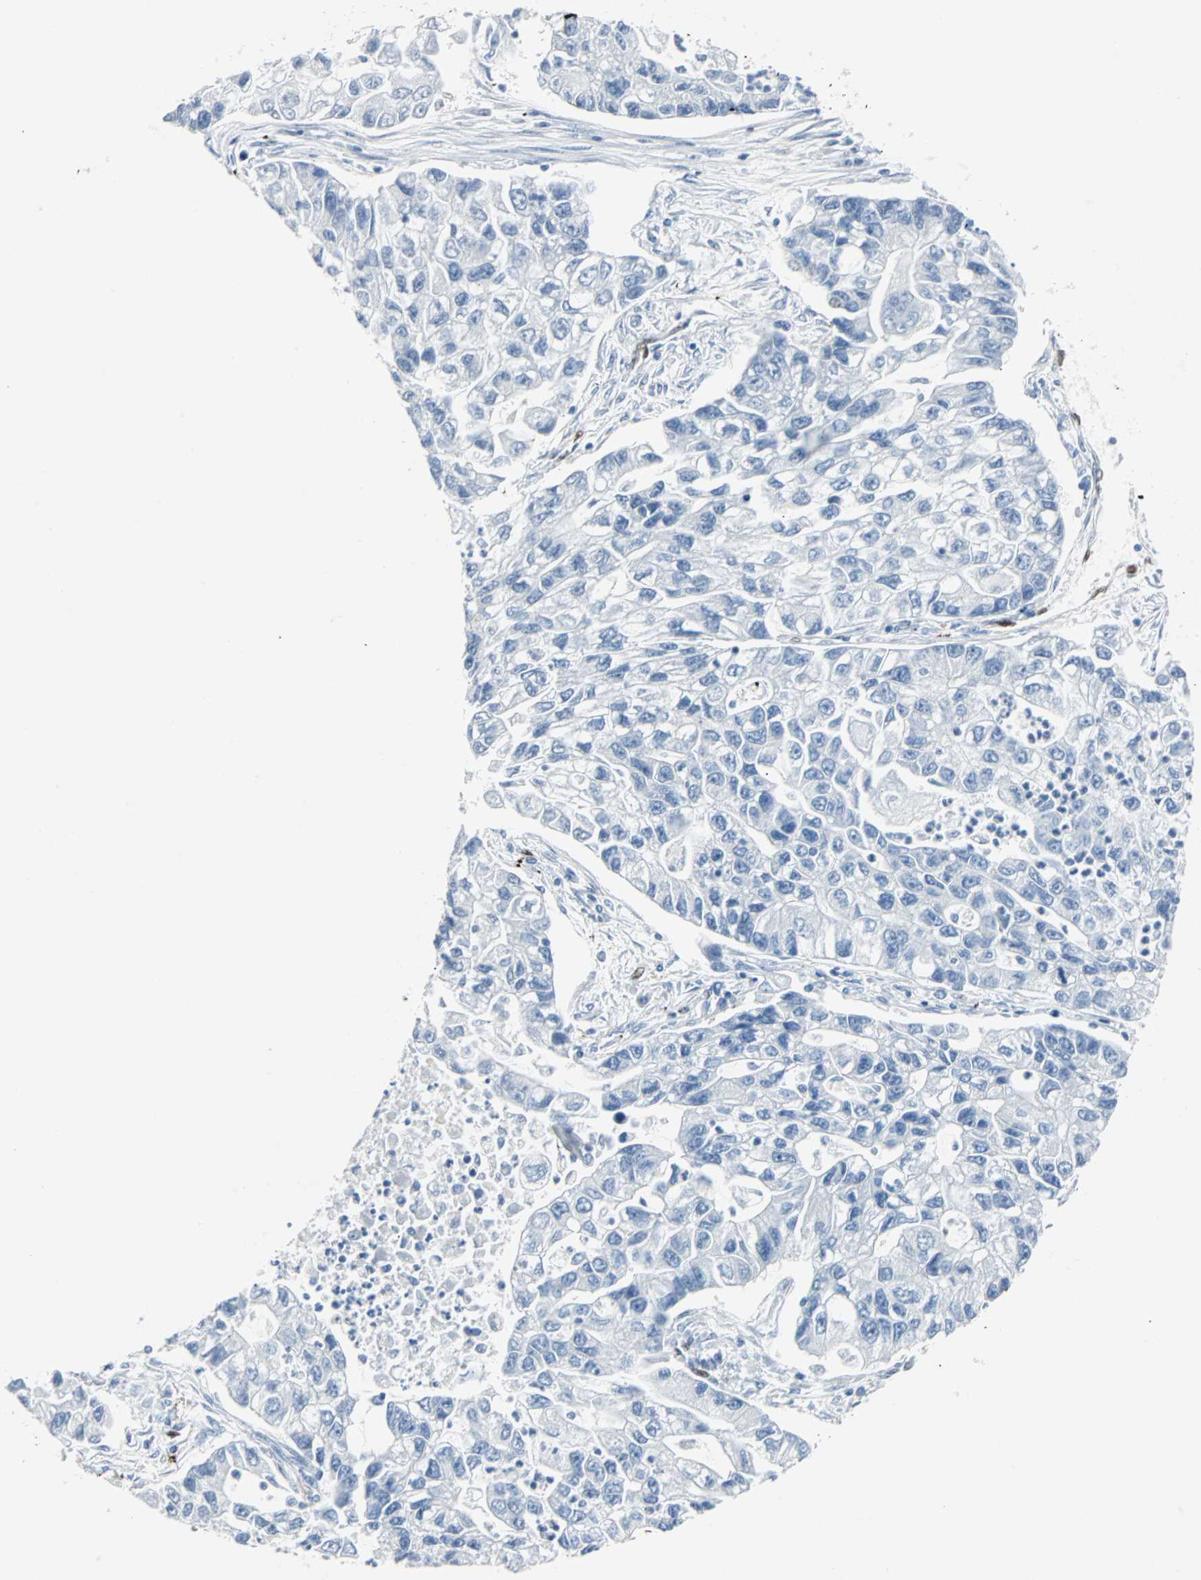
{"staining": {"intensity": "negative", "quantity": "none", "location": "none"}, "tissue": "lung cancer", "cell_type": "Tumor cells", "image_type": "cancer", "snomed": [{"axis": "morphology", "description": "Adenocarcinoma, NOS"}, {"axis": "topography", "description": "Lung"}], "caption": "Tumor cells show no significant staining in lung adenocarcinoma.", "gene": "IL33", "patient": {"sex": "female", "age": 51}}